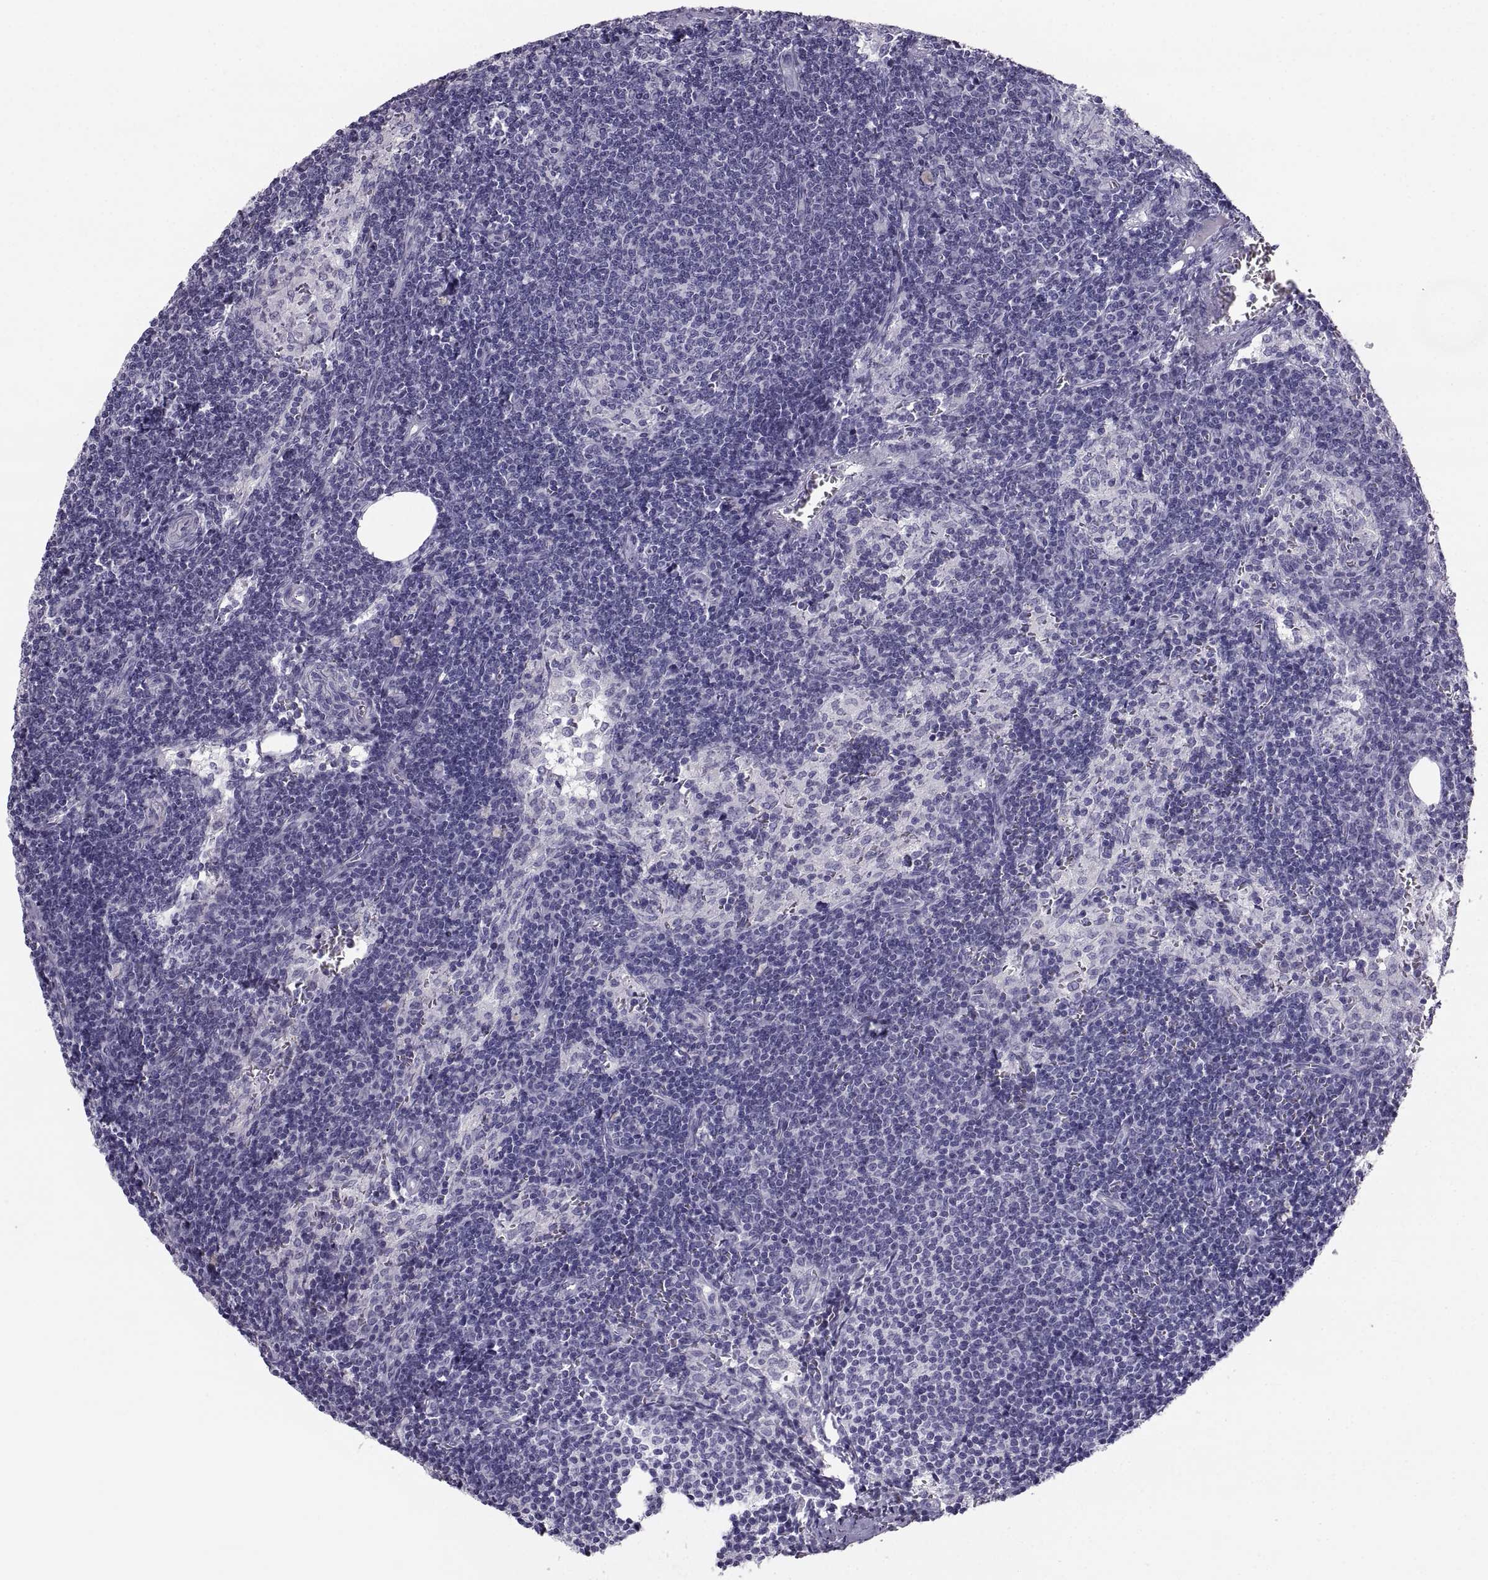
{"staining": {"intensity": "negative", "quantity": "none", "location": "none"}, "tissue": "lymph node", "cell_type": "Germinal center cells", "image_type": "normal", "snomed": [{"axis": "morphology", "description": "Normal tissue, NOS"}, {"axis": "topography", "description": "Lymph node"}], "caption": "Germinal center cells show no significant protein staining in benign lymph node.", "gene": "PCSK1N", "patient": {"sex": "female", "age": 50}}